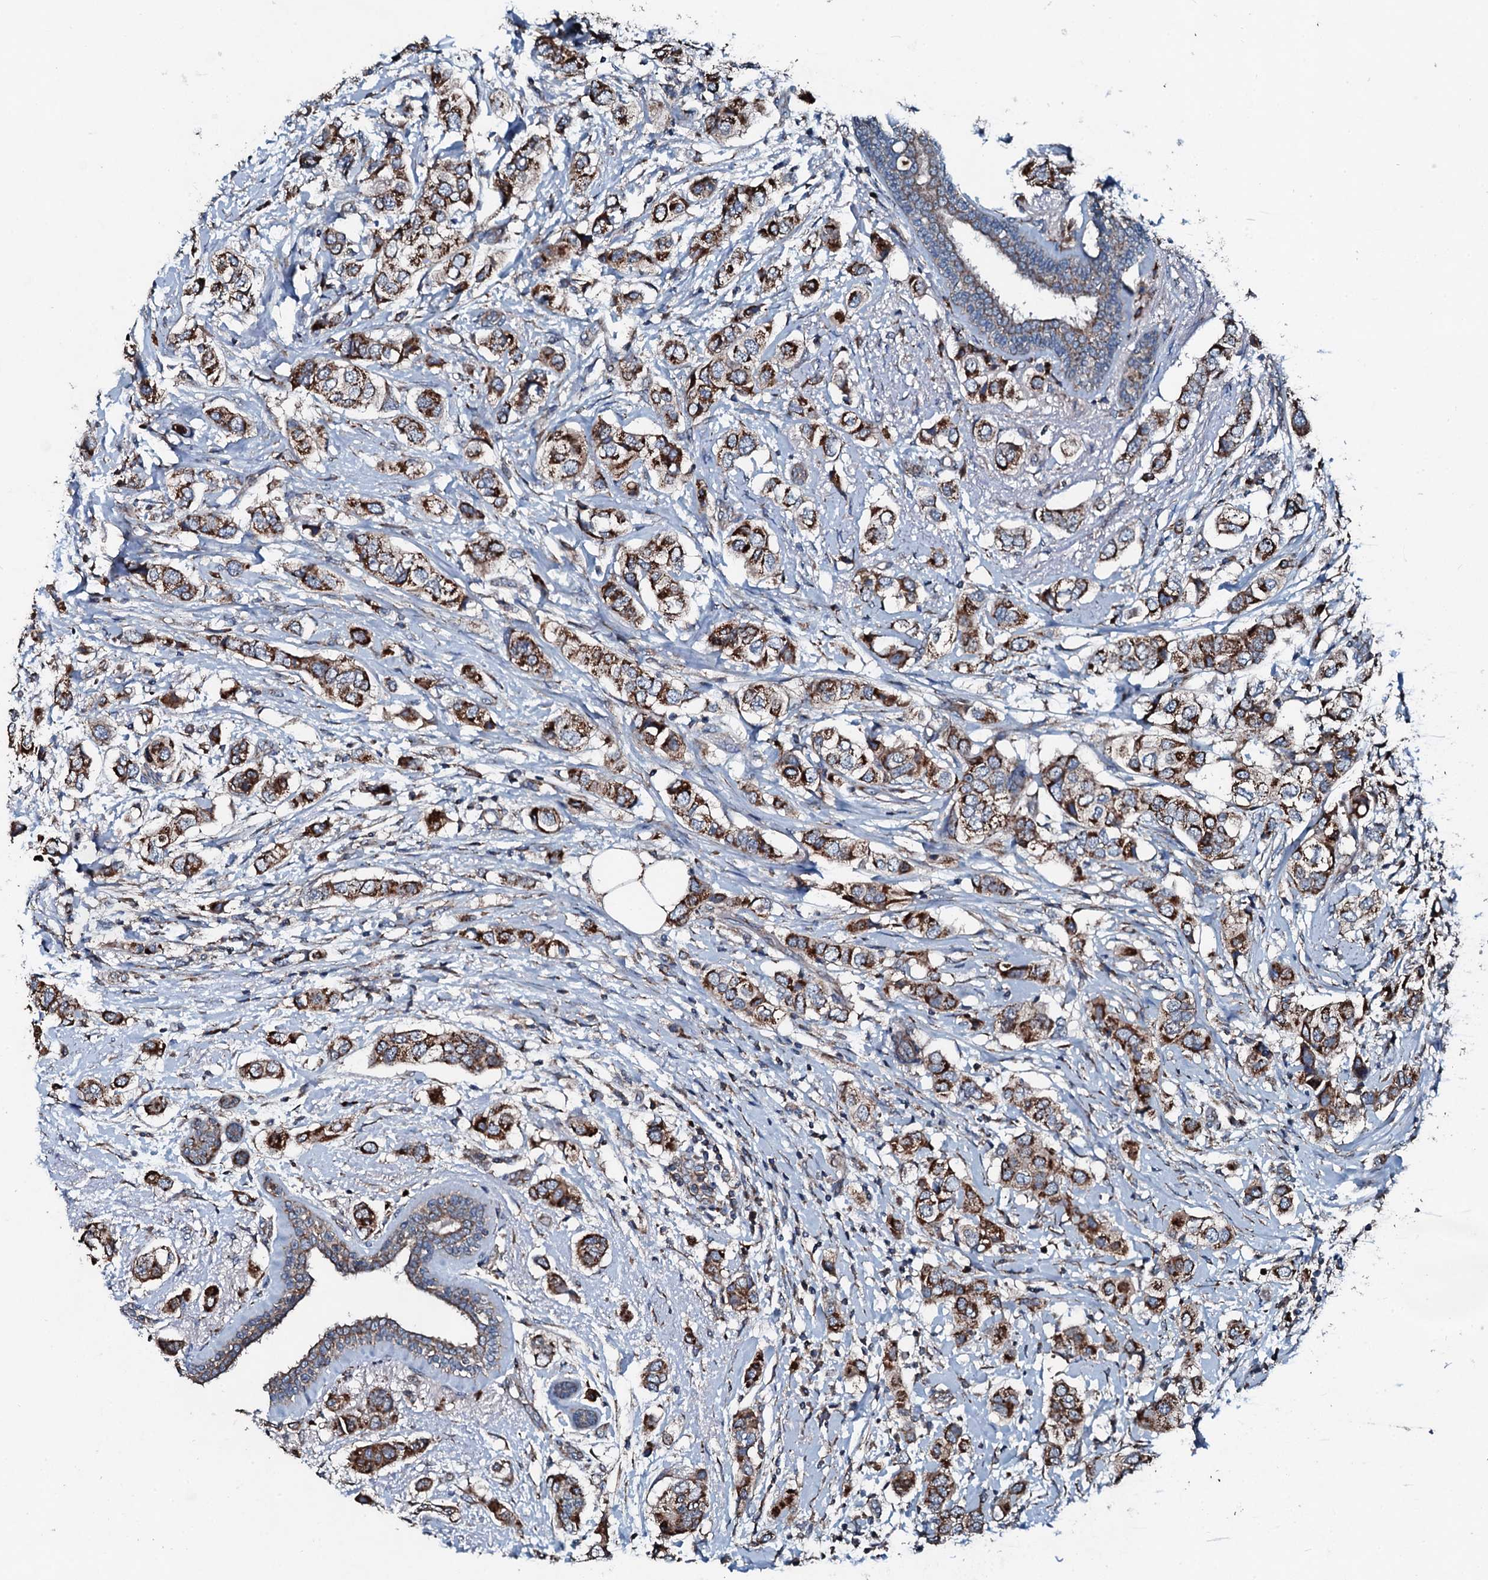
{"staining": {"intensity": "moderate", "quantity": ">75%", "location": "cytoplasmic/membranous"}, "tissue": "breast cancer", "cell_type": "Tumor cells", "image_type": "cancer", "snomed": [{"axis": "morphology", "description": "Lobular carcinoma"}, {"axis": "topography", "description": "Breast"}], "caption": "Immunohistochemistry (DAB (3,3'-diaminobenzidine)) staining of breast lobular carcinoma exhibits moderate cytoplasmic/membranous protein expression in approximately >75% of tumor cells. (Stains: DAB in brown, nuclei in blue, Microscopy: brightfield microscopy at high magnification).", "gene": "ACSS3", "patient": {"sex": "female", "age": 51}}